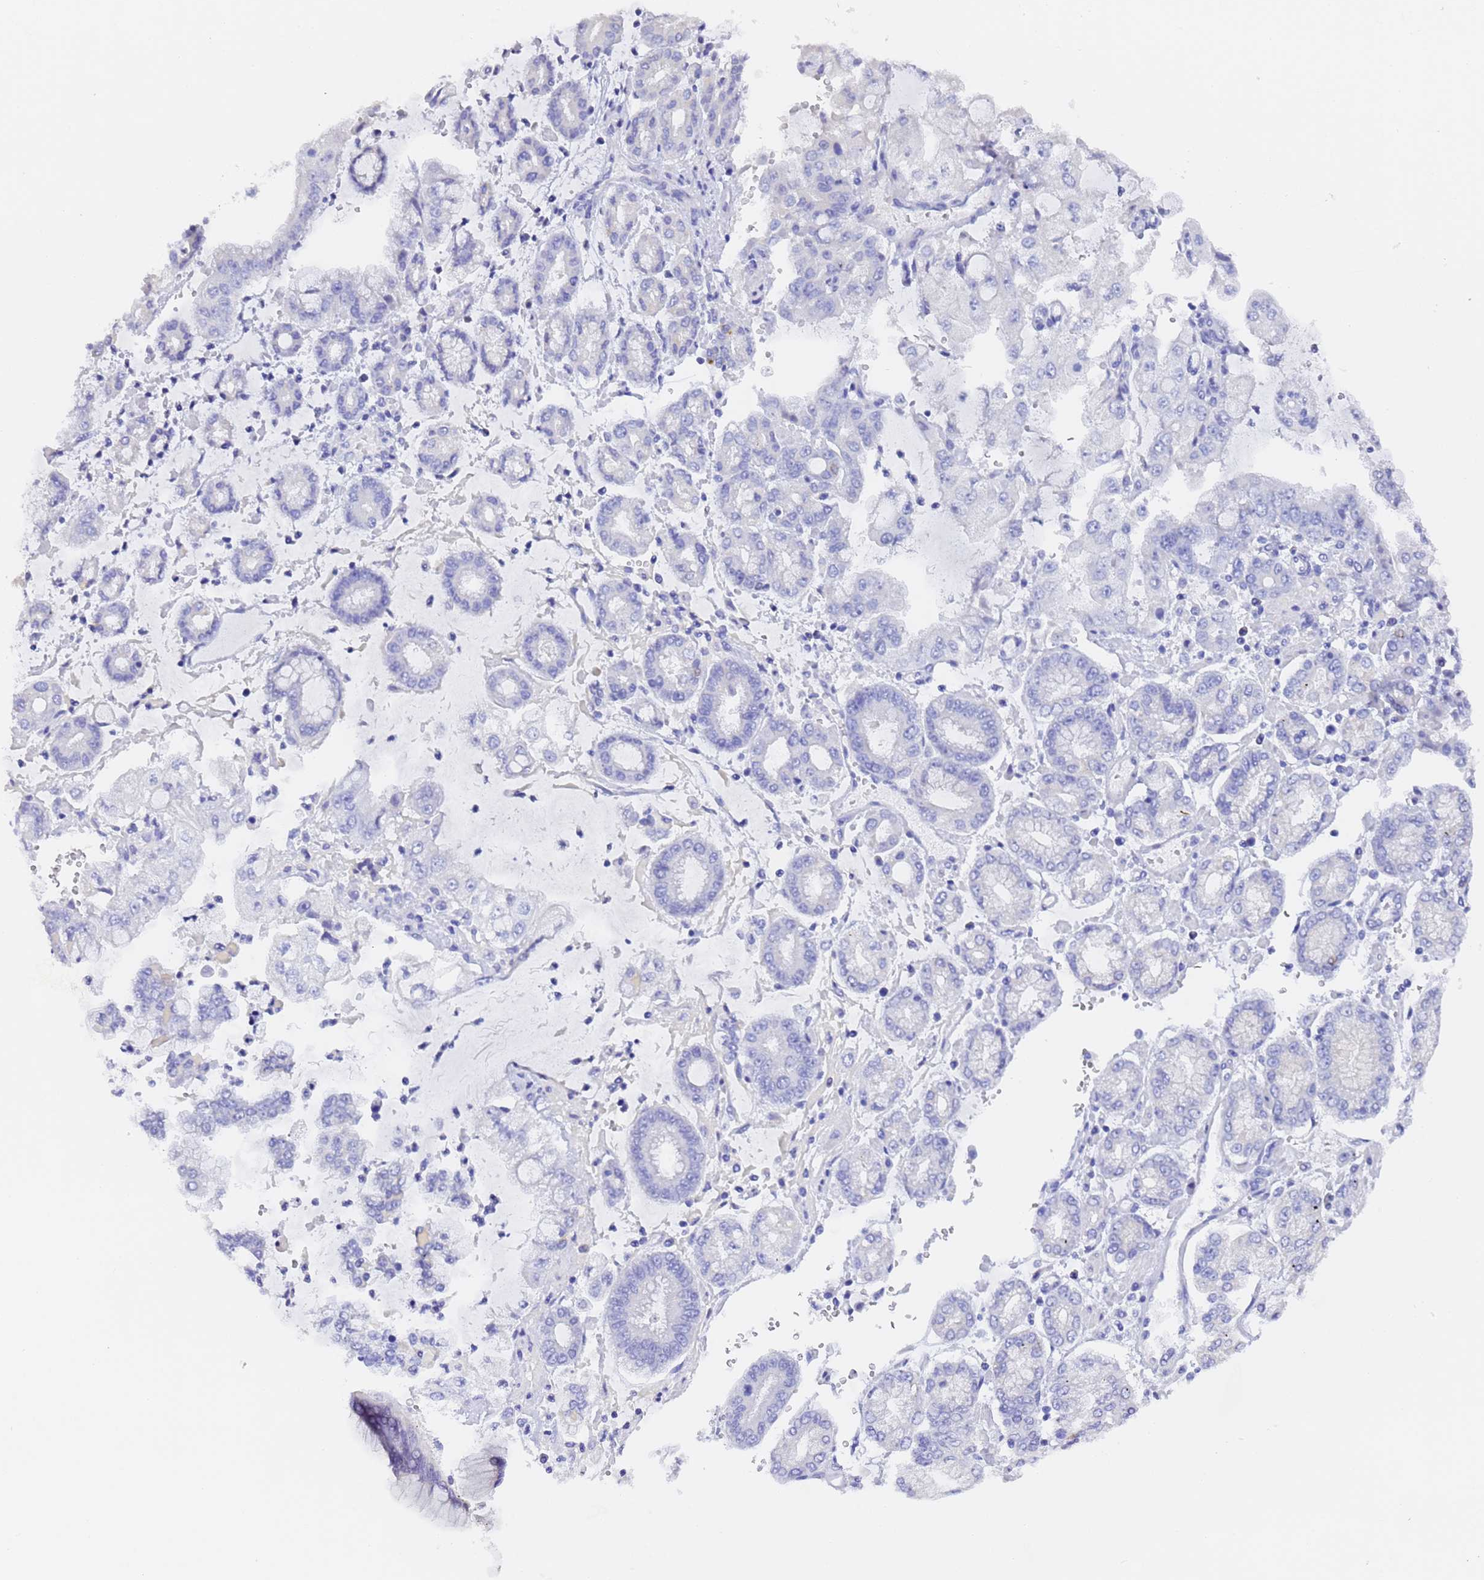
{"staining": {"intensity": "negative", "quantity": "none", "location": "none"}, "tissue": "stomach cancer", "cell_type": "Tumor cells", "image_type": "cancer", "snomed": [{"axis": "morphology", "description": "Adenocarcinoma, NOS"}, {"axis": "topography", "description": "Stomach"}], "caption": "High magnification brightfield microscopy of adenocarcinoma (stomach) stained with DAB (3,3'-diaminobenzidine) (brown) and counterstained with hematoxylin (blue): tumor cells show no significant expression. (Immunohistochemistry (ihc), brightfield microscopy, high magnification).", "gene": "GABRA1", "patient": {"sex": "male", "age": 76}}